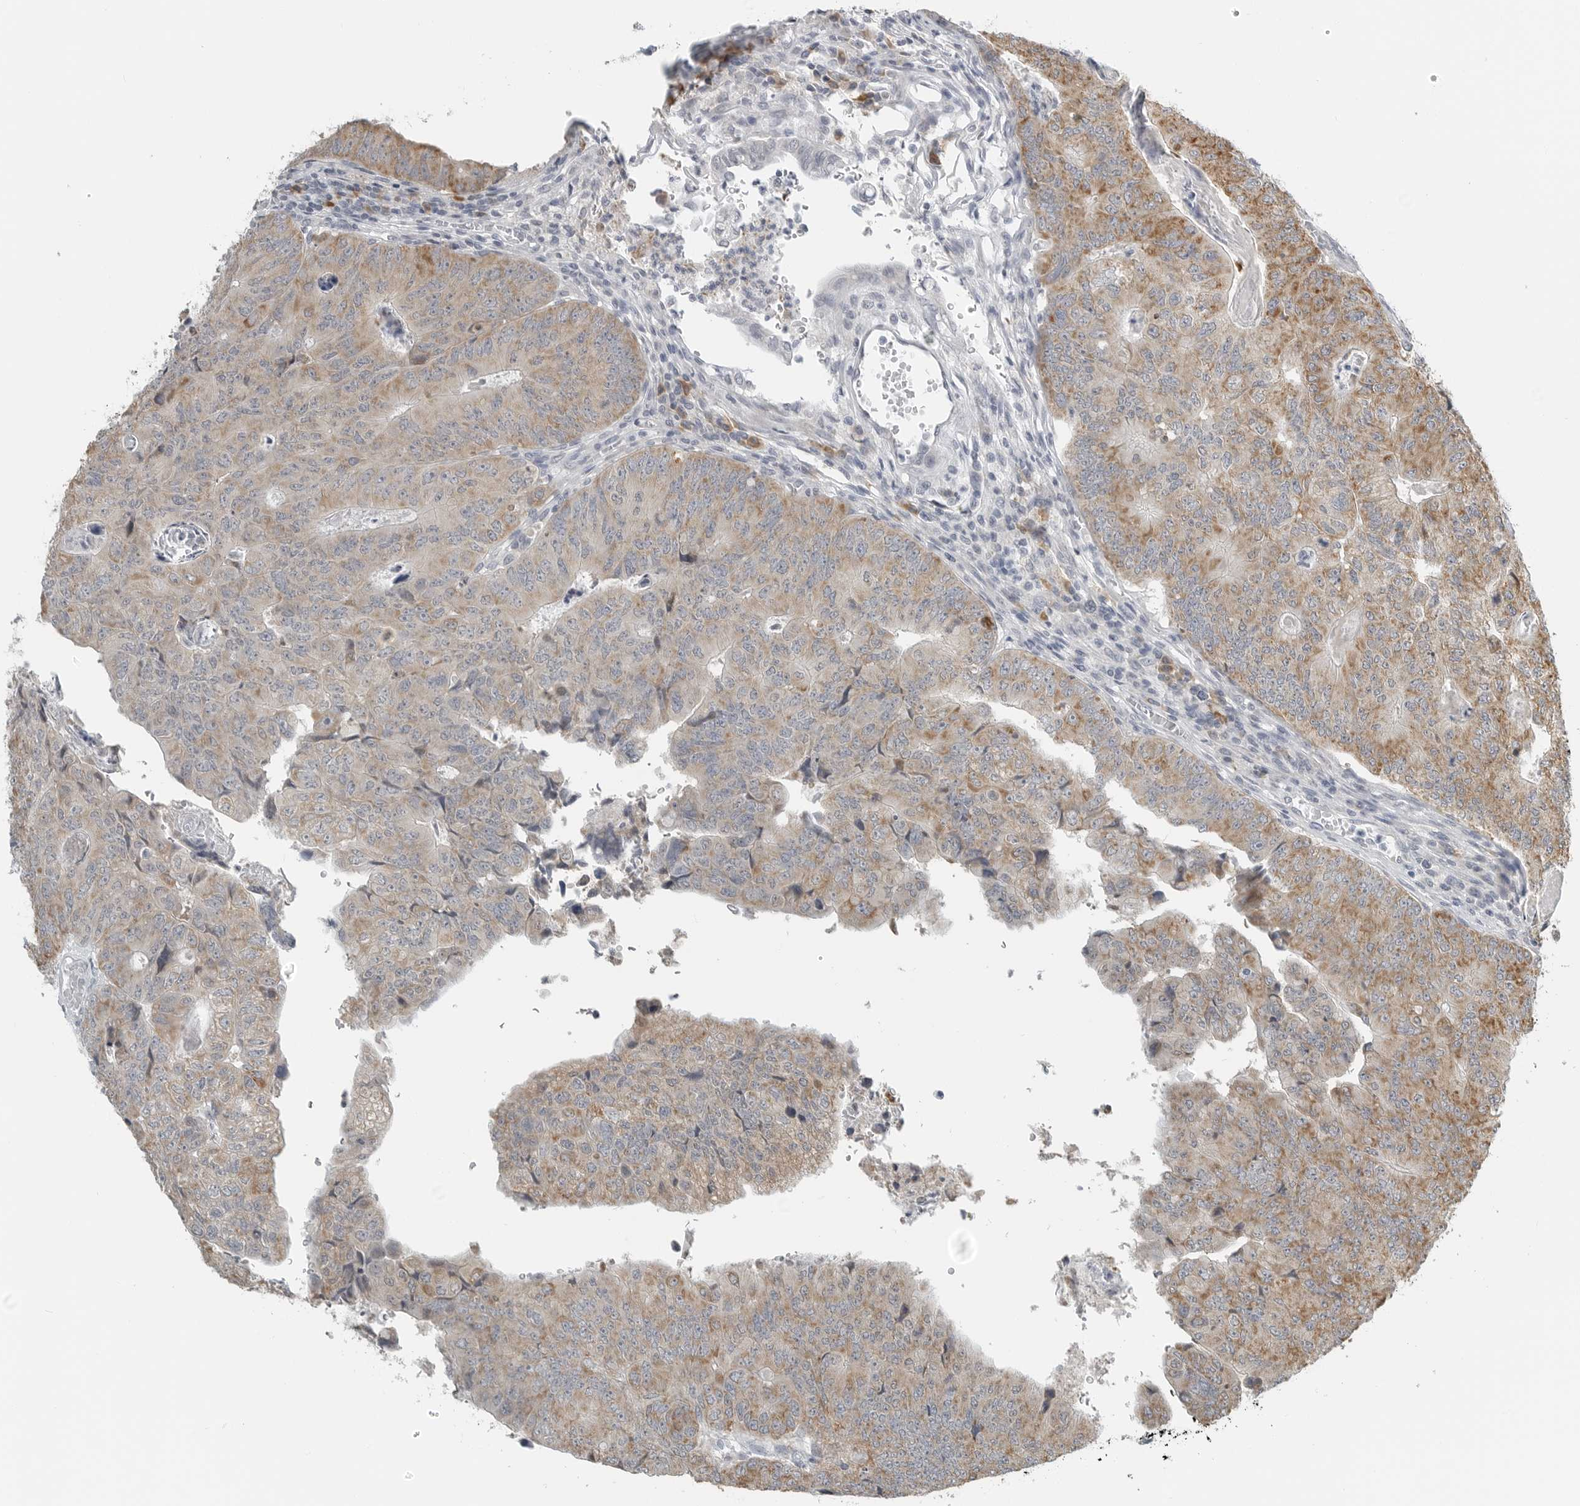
{"staining": {"intensity": "moderate", "quantity": ">75%", "location": "cytoplasmic/membranous"}, "tissue": "colorectal cancer", "cell_type": "Tumor cells", "image_type": "cancer", "snomed": [{"axis": "morphology", "description": "Adenocarcinoma, NOS"}, {"axis": "topography", "description": "Colon"}], "caption": "Immunohistochemistry of human colorectal cancer (adenocarcinoma) shows medium levels of moderate cytoplasmic/membranous expression in approximately >75% of tumor cells.", "gene": "IL12RB2", "patient": {"sex": "female", "age": 67}}